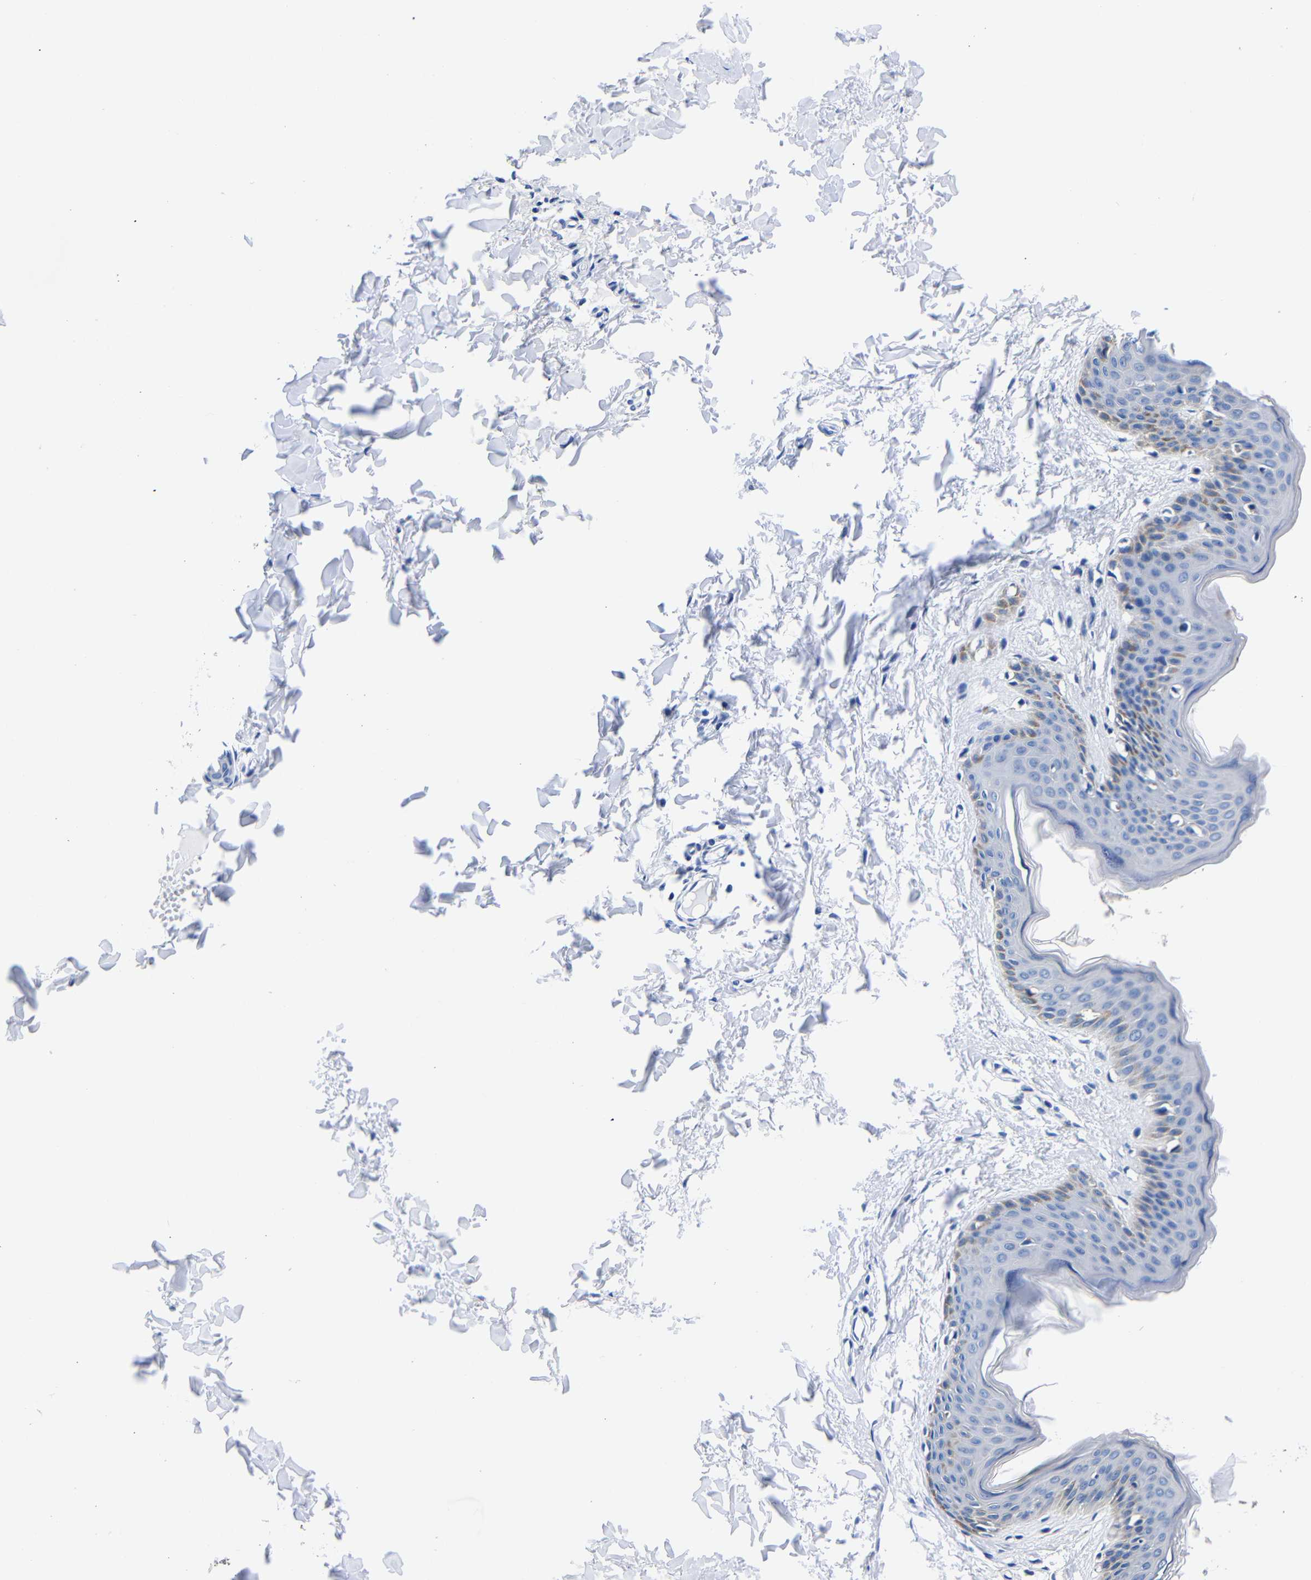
{"staining": {"intensity": "negative", "quantity": "none", "location": "none"}, "tissue": "skin", "cell_type": "Fibroblasts", "image_type": "normal", "snomed": [{"axis": "morphology", "description": "Normal tissue, NOS"}, {"axis": "topography", "description": "Skin"}], "caption": "Immunohistochemistry (IHC) micrograph of benign human skin stained for a protein (brown), which shows no staining in fibroblasts.", "gene": "CLEC4G", "patient": {"sex": "female", "age": 17}}